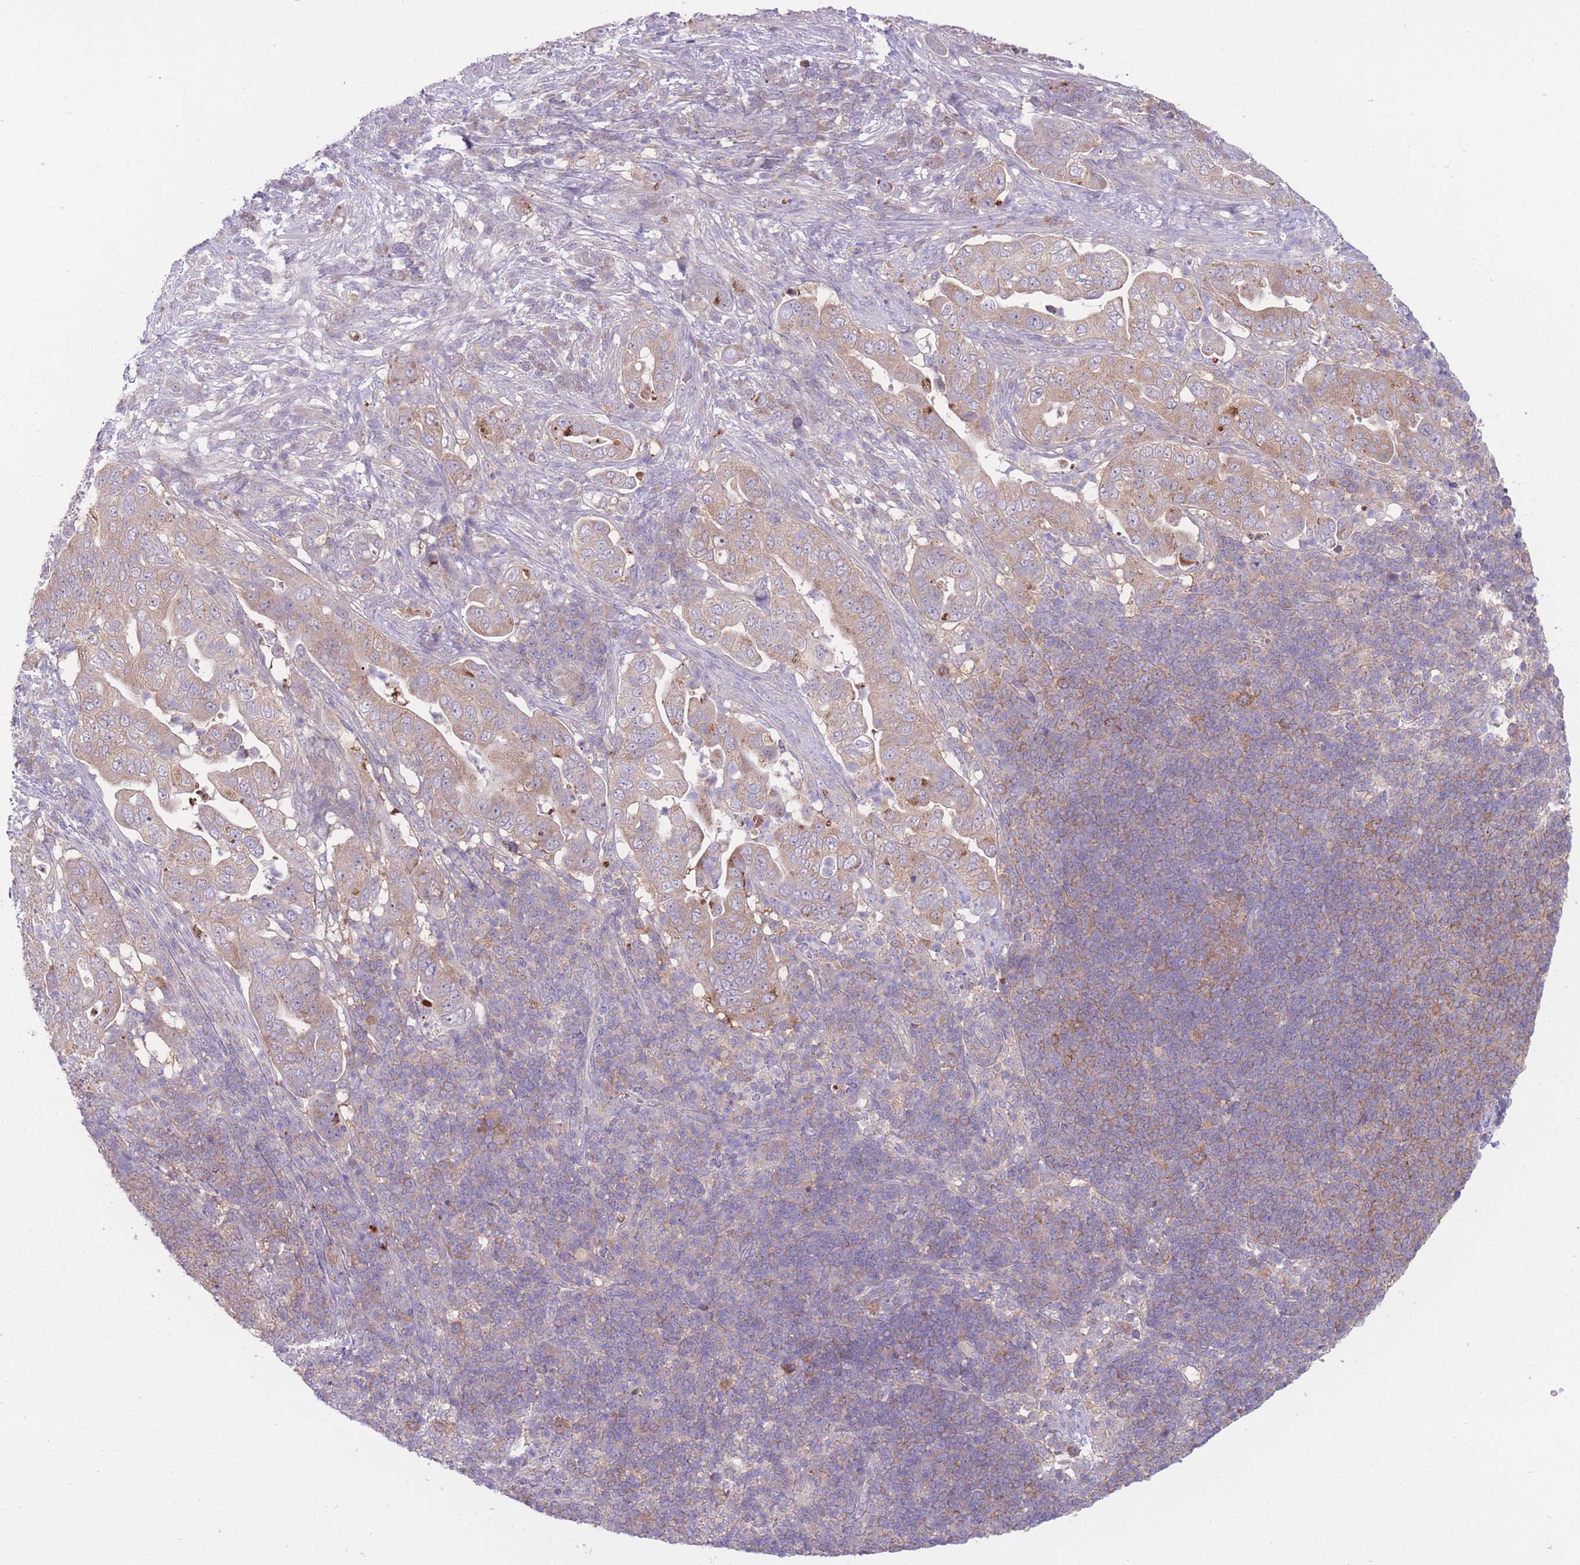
{"staining": {"intensity": "weak", "quantity": ">75%", "location": "cytoplasmic/membranous"}, "tissue": "pancreatic cancer", "cell_type": "Tumor cells", "image_type": "cancer", "snomed": [{"axis": "morphology", "description": "Adenocarcinoma, NOS"}, {"axis": "topography", "description": "Pancreas"}], "caption": "A low amount of weak cytoplasmic/membranous staining is seen in about >75% of tumor cells in pancreatic cancer (adenocarcinoma) tissue.", "gene": "CCT6B", "patient": {"sex": "female", "age": 63}}